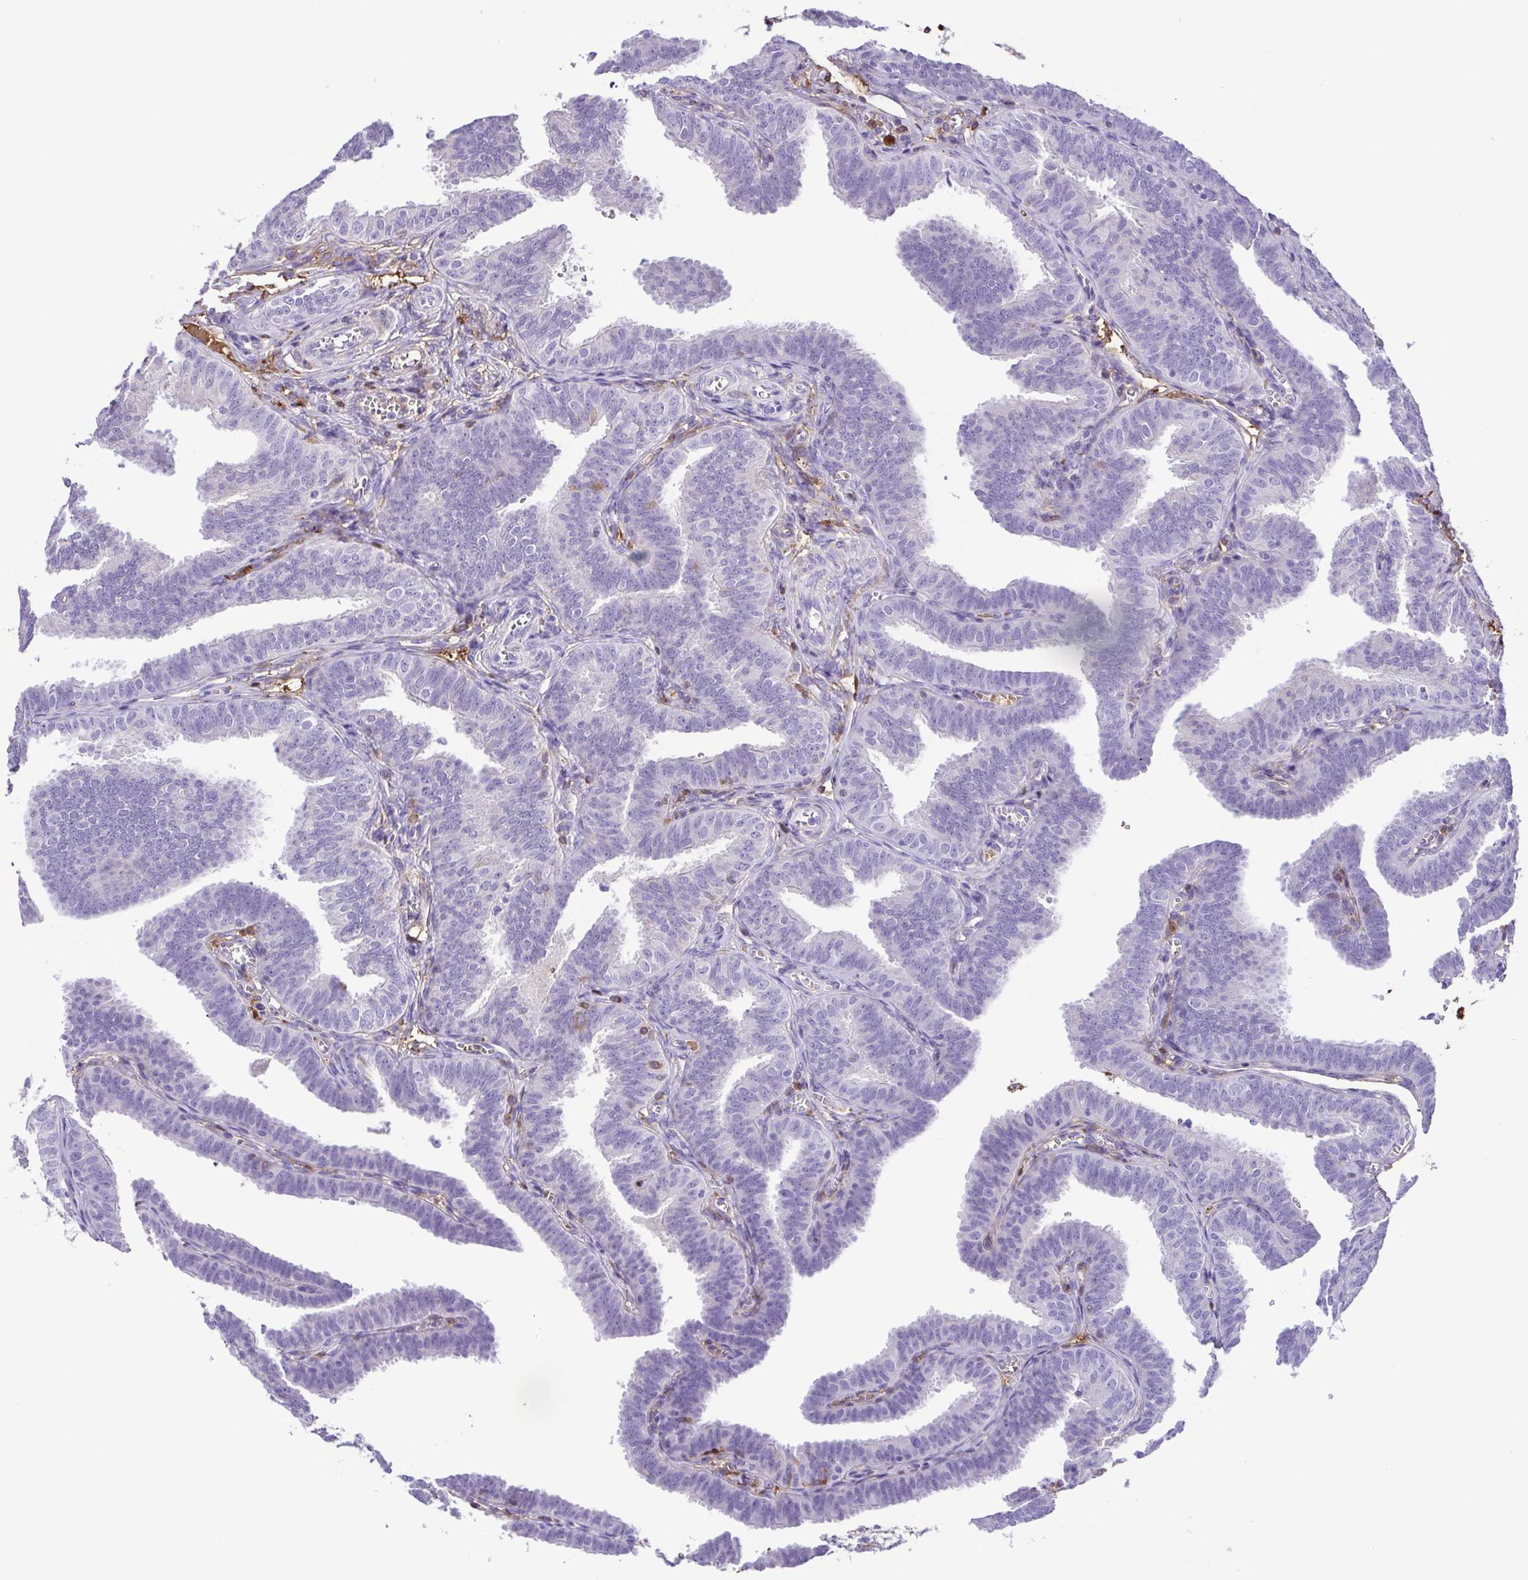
{"staining": {"intensity": "negative", "quantity": "none", "location": "none"}, "tissue": "fallopian tube", "cell_type": "Glandular cells", "image_type": "normal", "snomed": [{"axis": "morphology", "description": "Normal tissue, NOS"}, {"axis": "topography", "description": "Fallopian tube"}], "caption": "Glandular cells are negative for brown protein staining in unremarkable fallopian tube. (Immunohistochemistry (ihc), brightfield microscopy, high magnification).", "gene": "IGFL1", "patient": {"sex": "female", "age": 25}}